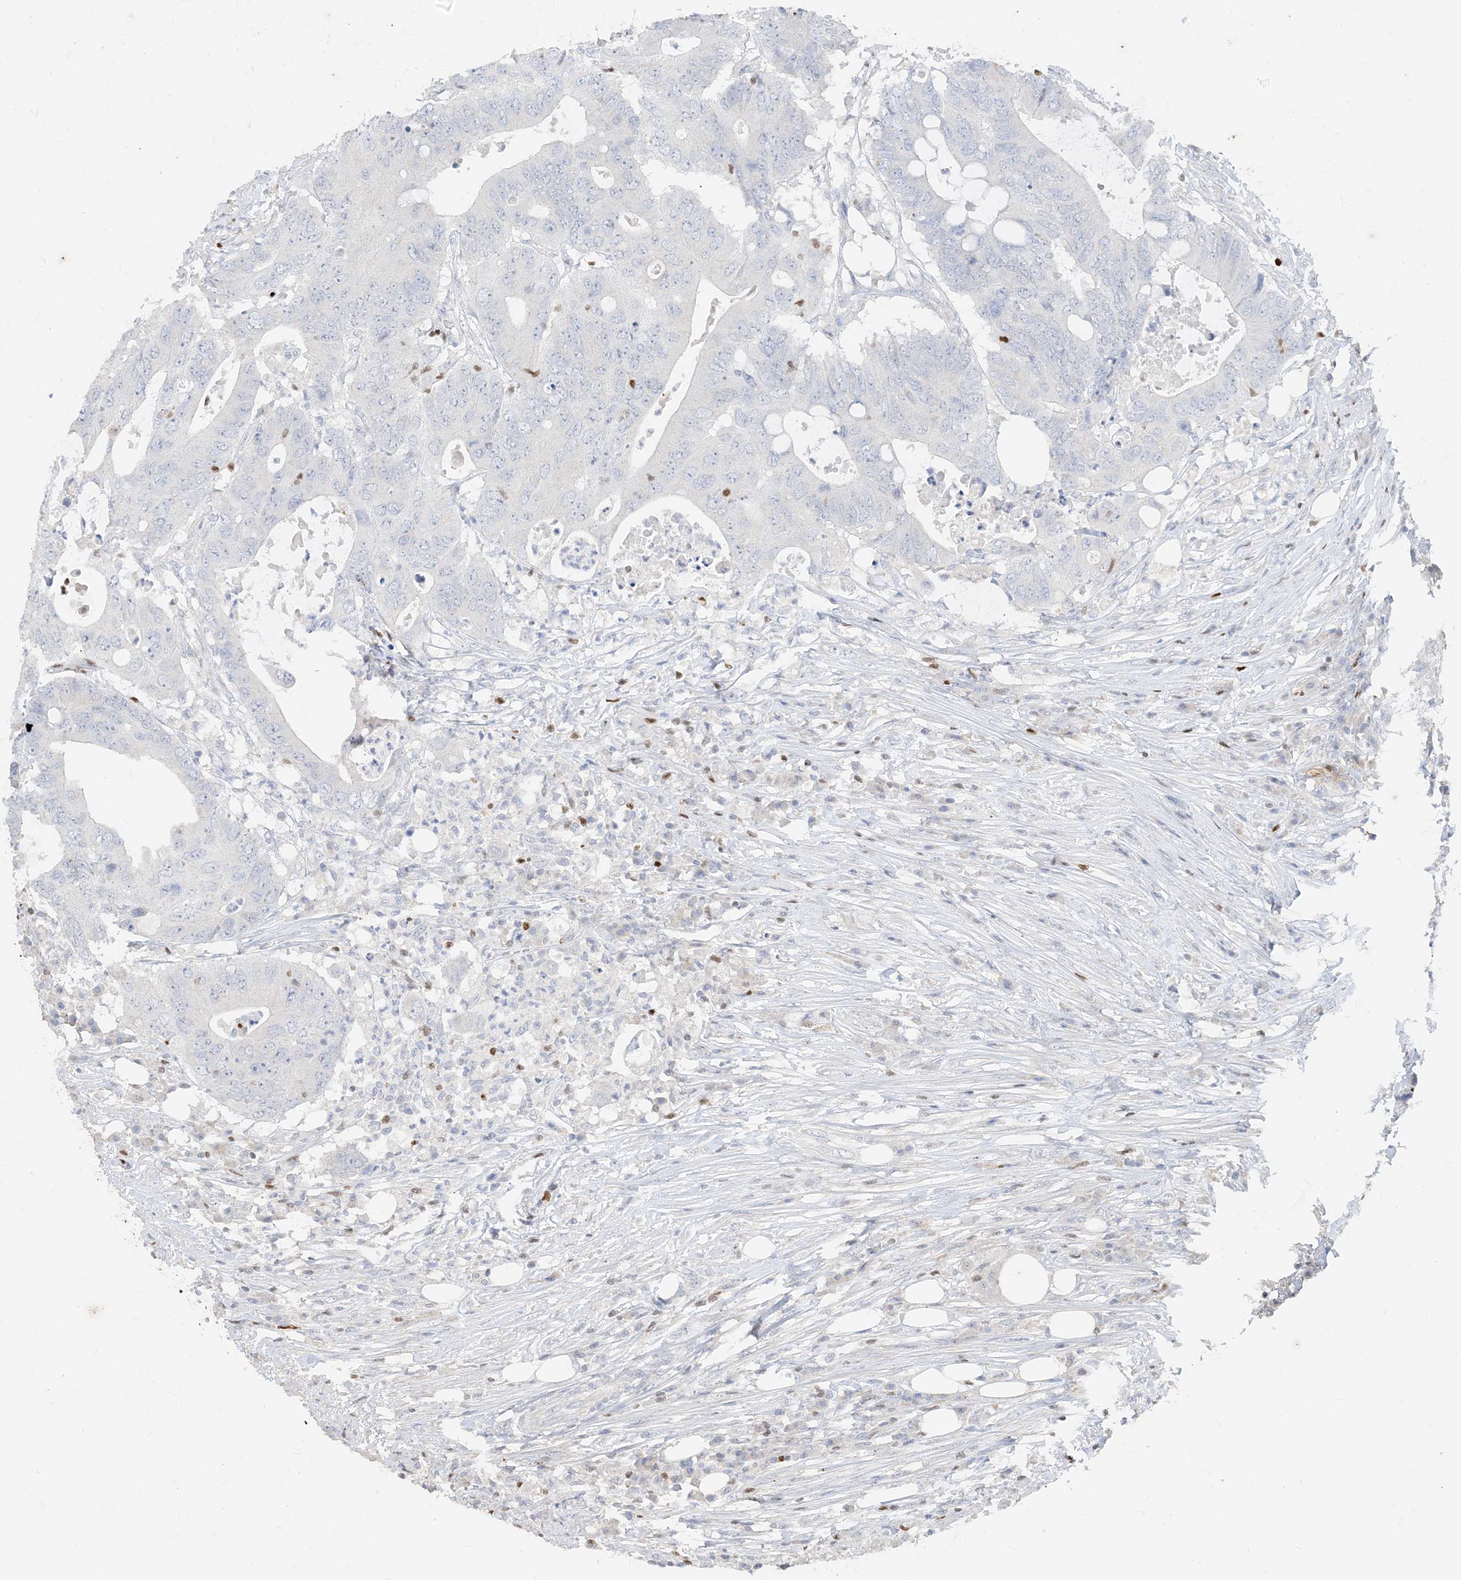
{"staining": {"intensity": "negative", "quantity": "none", "location": "none"}, "tissue": "colorectal cancer", "cell_type": "Tumor cells", "image_type": "cancer", "snomed": [{"axis": "morphology", "description": "Adenocarcinoma, NOS"}, {"axis": "topography", "description": "Colon"}], "caption": "Image shows no significant protein expression in tumor cells of colorectal cancer (adenocarcinoma).", "gene": "TBX21", "patient": {"sex": "male", "age": 71}}